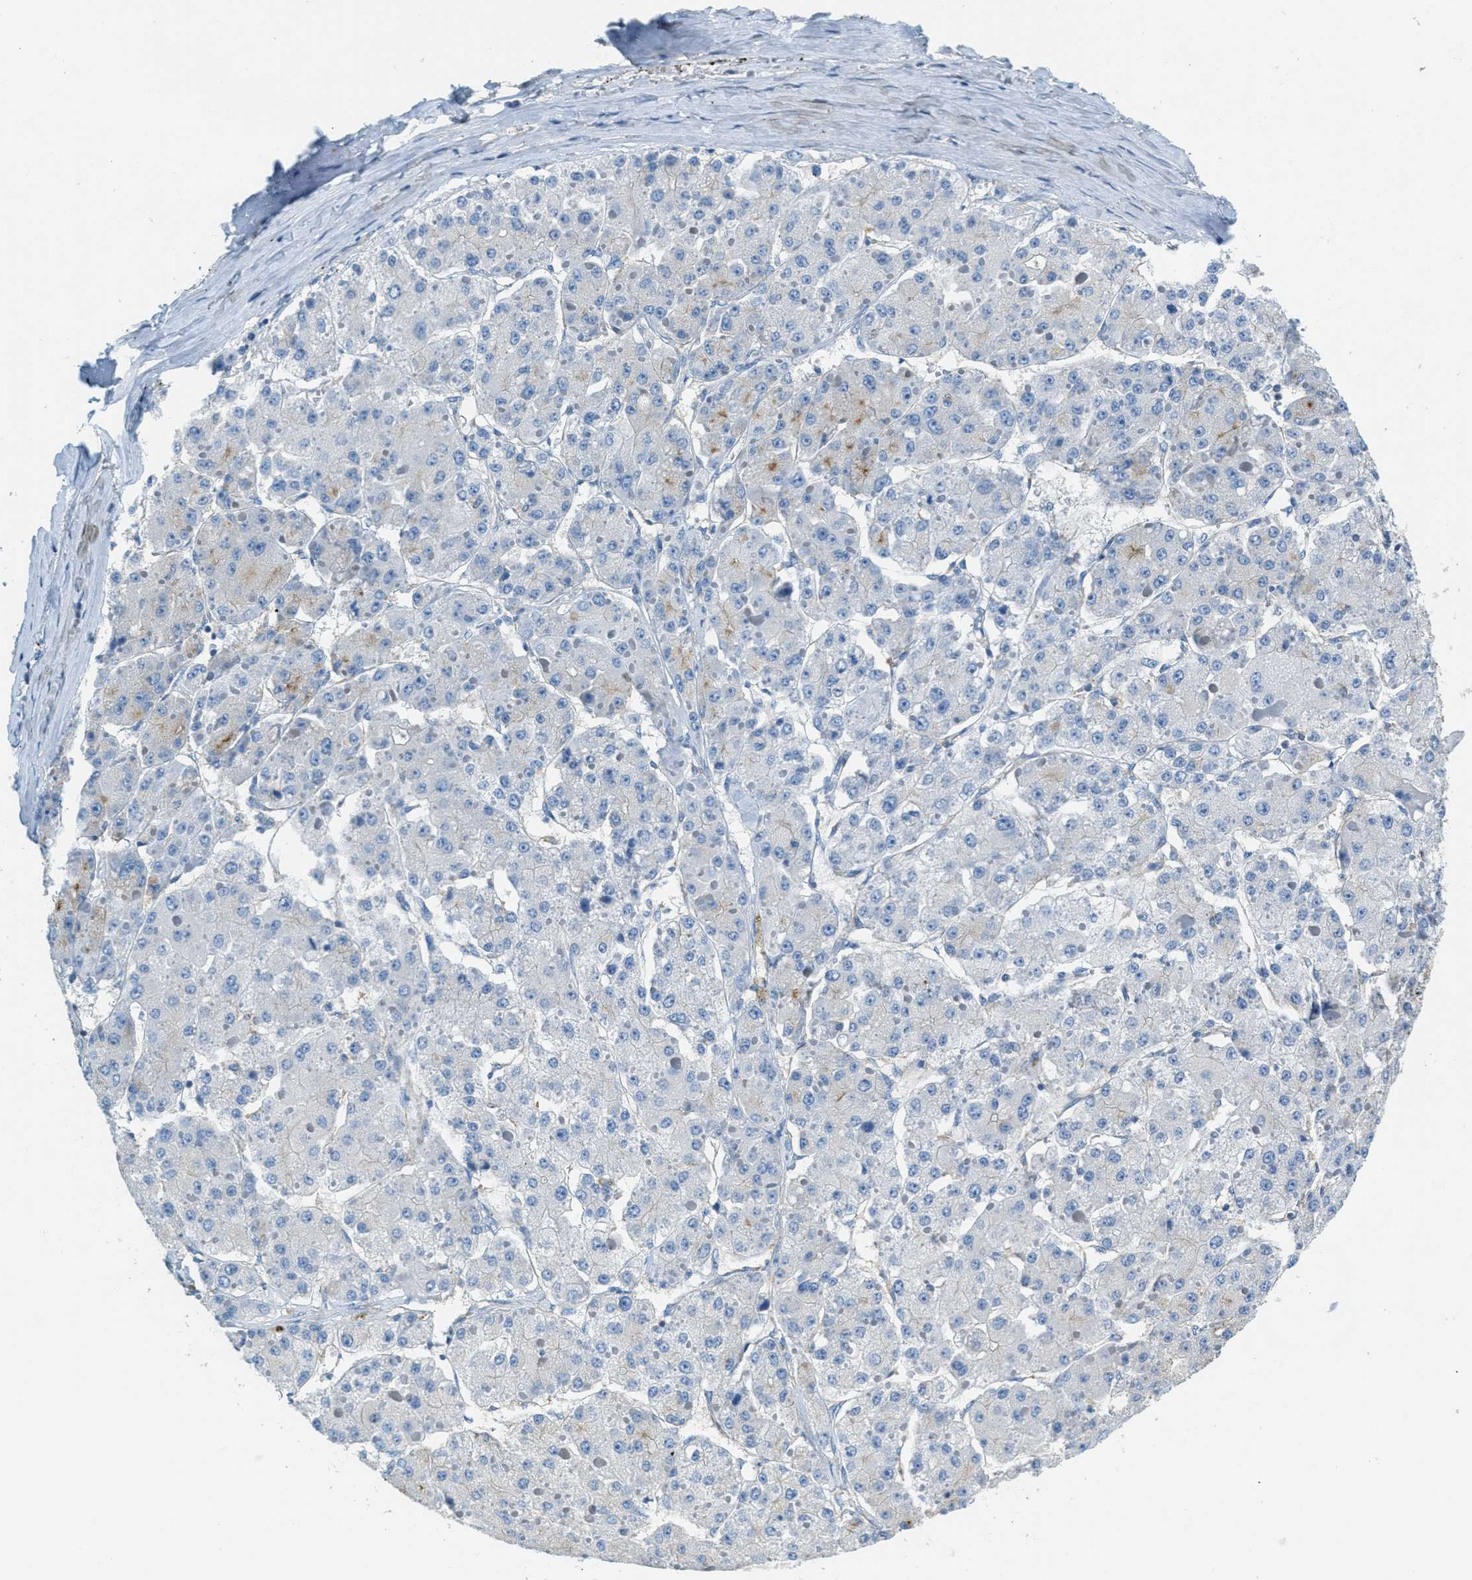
{"staining": {"intensity": "moderate", "quantity": "<25%", "location": "cytoplasmic/membranous"}, "tissue": "liver cancer", "cell_type": "Tumor cells", "image_type": "cancer", "snomed": [{"axis": "morphology", "description": "Carcinoma, Hepatocellular, NOS"}, {"axis": "topography", "description": "Liver"}], "caption": "Moderate cytoplasmic/membranous positivity for a protein is seen in about <25% of tumor cells of liver cancer using immunohistochemistry (IHC).", "gene": "AP2B1", "patient": {"sex": "female", "age": 73}}